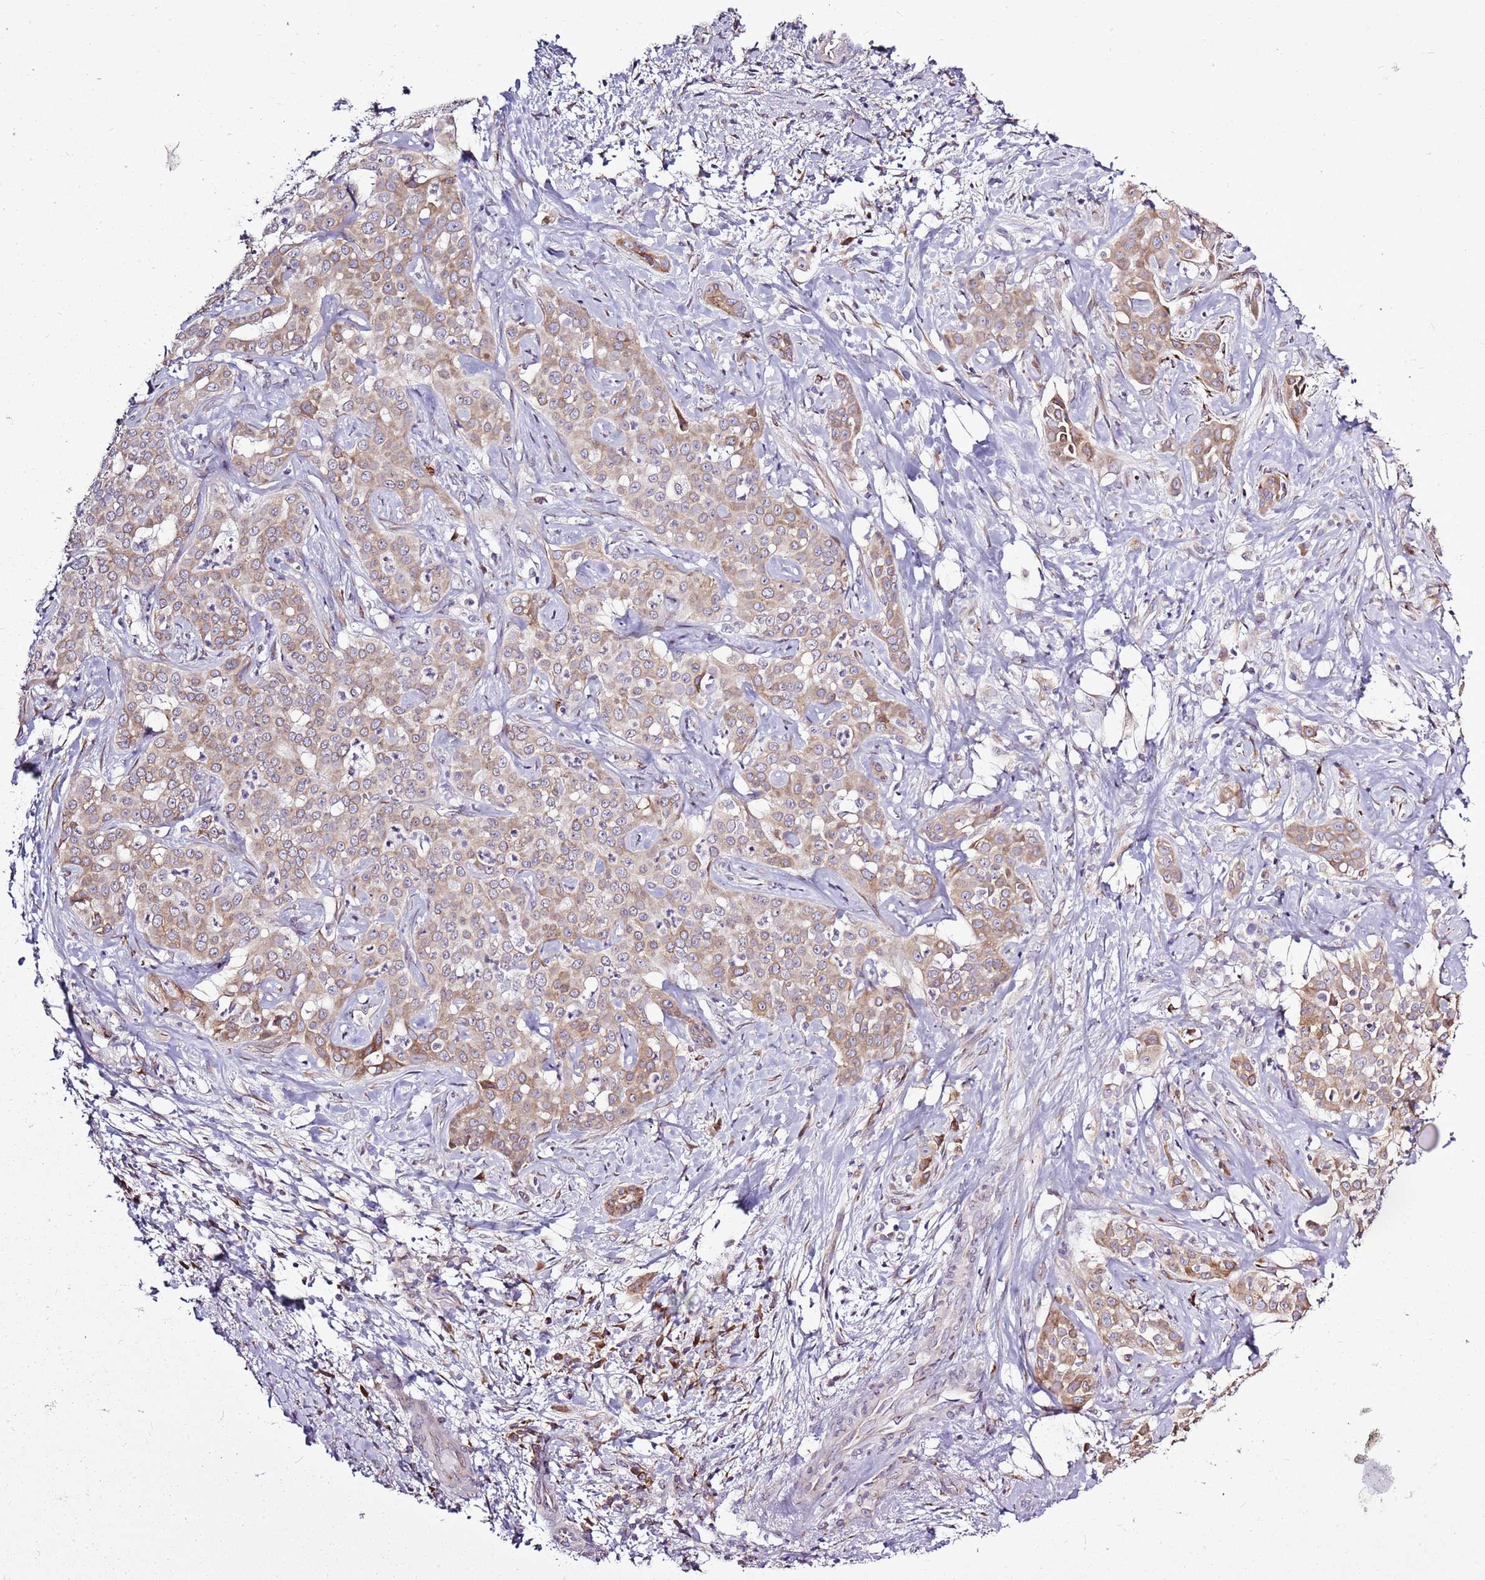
{"staining": {"intensity": "moderate", "quantity": "25%-75%", "location": "cytoplasmic/membranous"}, "tissue": "liver cancer", "cell_type": "Tumor cells", "image_type": "cancer", "snomed": [{"axis": "morphology", "description": "Cholangiocarcinoma"}, {"axis": "topography", "description": "Liver"}], "caption": "There is medium levels of moderate cytoplasmic/membranous positivity in tumor cells of liver cancer, as demonstrated by immunohistochemical staining (brown color).", "gene": "TMED10", "patient": {"sex": "male", "age": 67}}